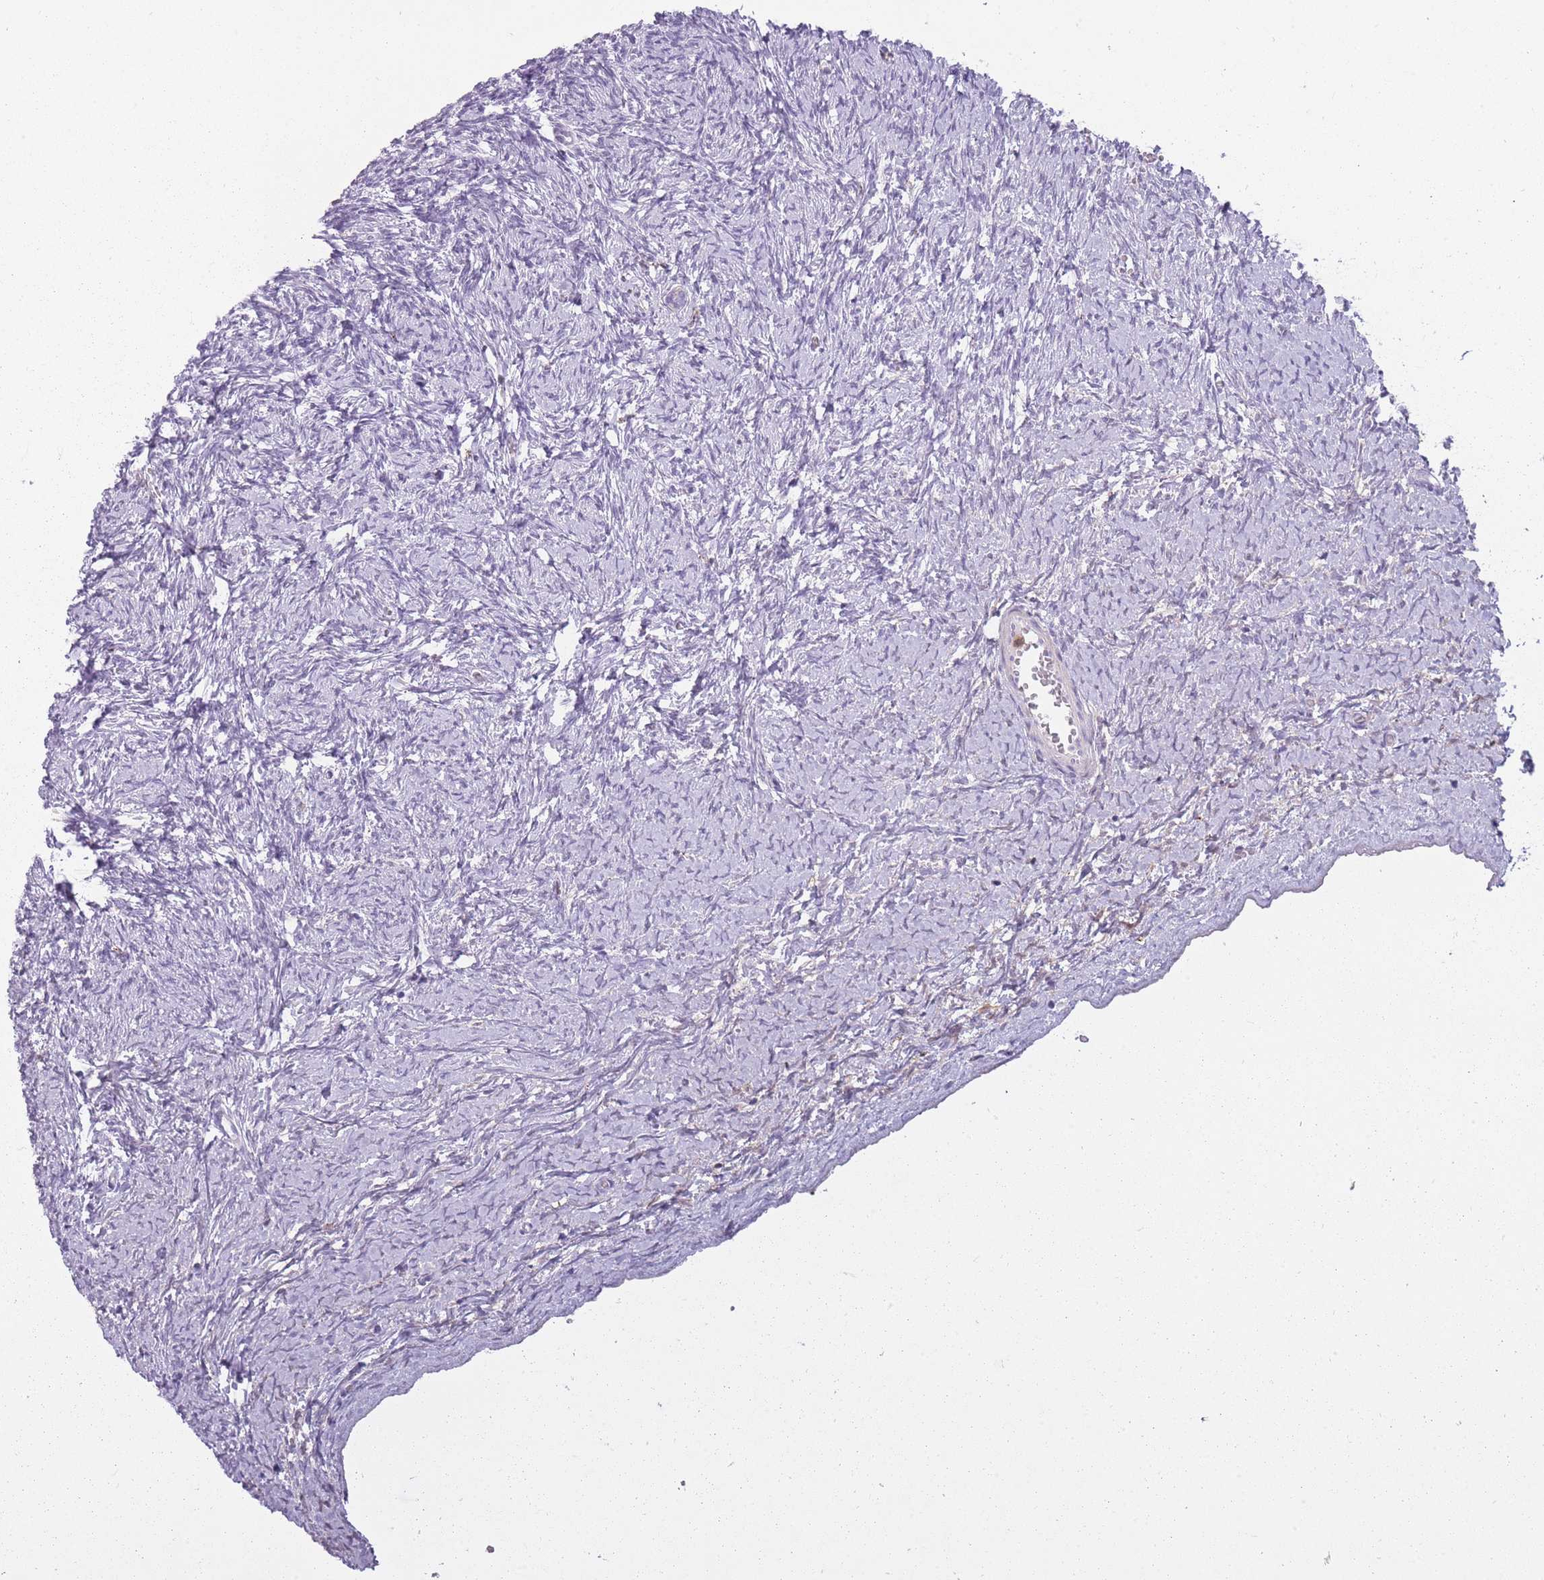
{"staining": {"intensity": "negative", "quantity": "none", "location": "none"}, "tissue": "ovary", "cell_type": "Ovarian stroma cells", "image_type": "normal", "snomed": [{"axis": "morphology", "description": "Normal tissue, NOS"}, {"axis": "topography", "description": "Ovary"}], "caption": "Ovary was stained to show a protein in brown. There is no significant positivity in ovarian stroma cells. (Stains: DAB (3,3'-diaminobenzidine) immunohistochemistry (IHC) with hematoxylin counter stain, Microscopy: brightfield microscopy at high magnification).", "gene": "LGALS9B", "patient": {"sex": "female", "age": 39}}